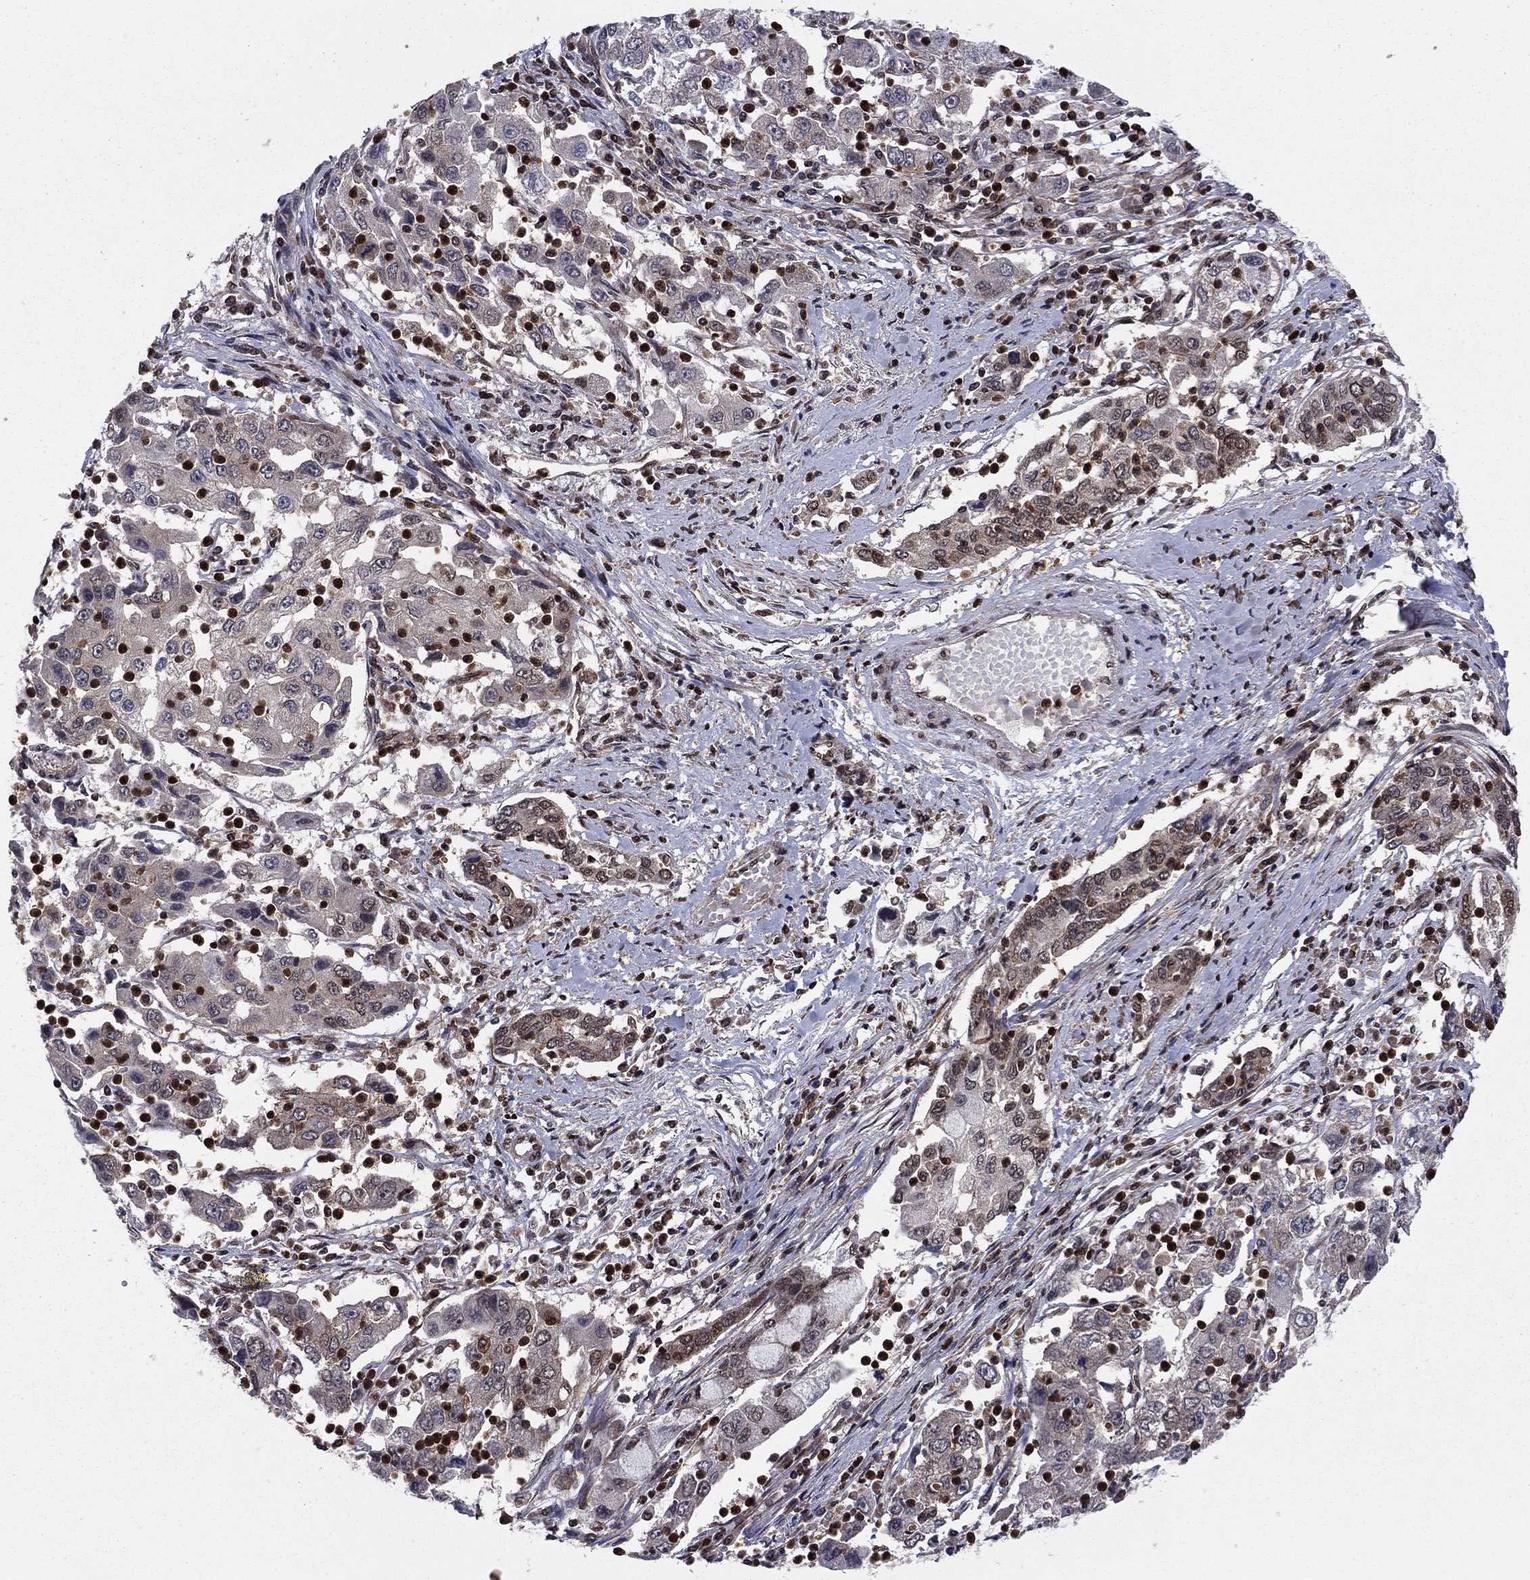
{"staining": {"intensity": "moderate", "quantity": "<25%", "location": "cytoplasmic/membranous,nuclear"}, "tissue": "cervical cancer", "cell_type": "Tumor cells", "image_type": "cancer", "snomed": [{"axis": "morphology", "description": "Squamous cell carcinoma, NOS"}, {"axis": "topography", "description": "Cervix"}], "caption": "Immunohistochemistry (IHC) of cervical cancer displays low levels of moderate cytoplasmic/membranous and nuclear staining in about <25% of tumor cells.", "gene": "SSX2IP", "patient": {"sex": "female", "age": 36}}